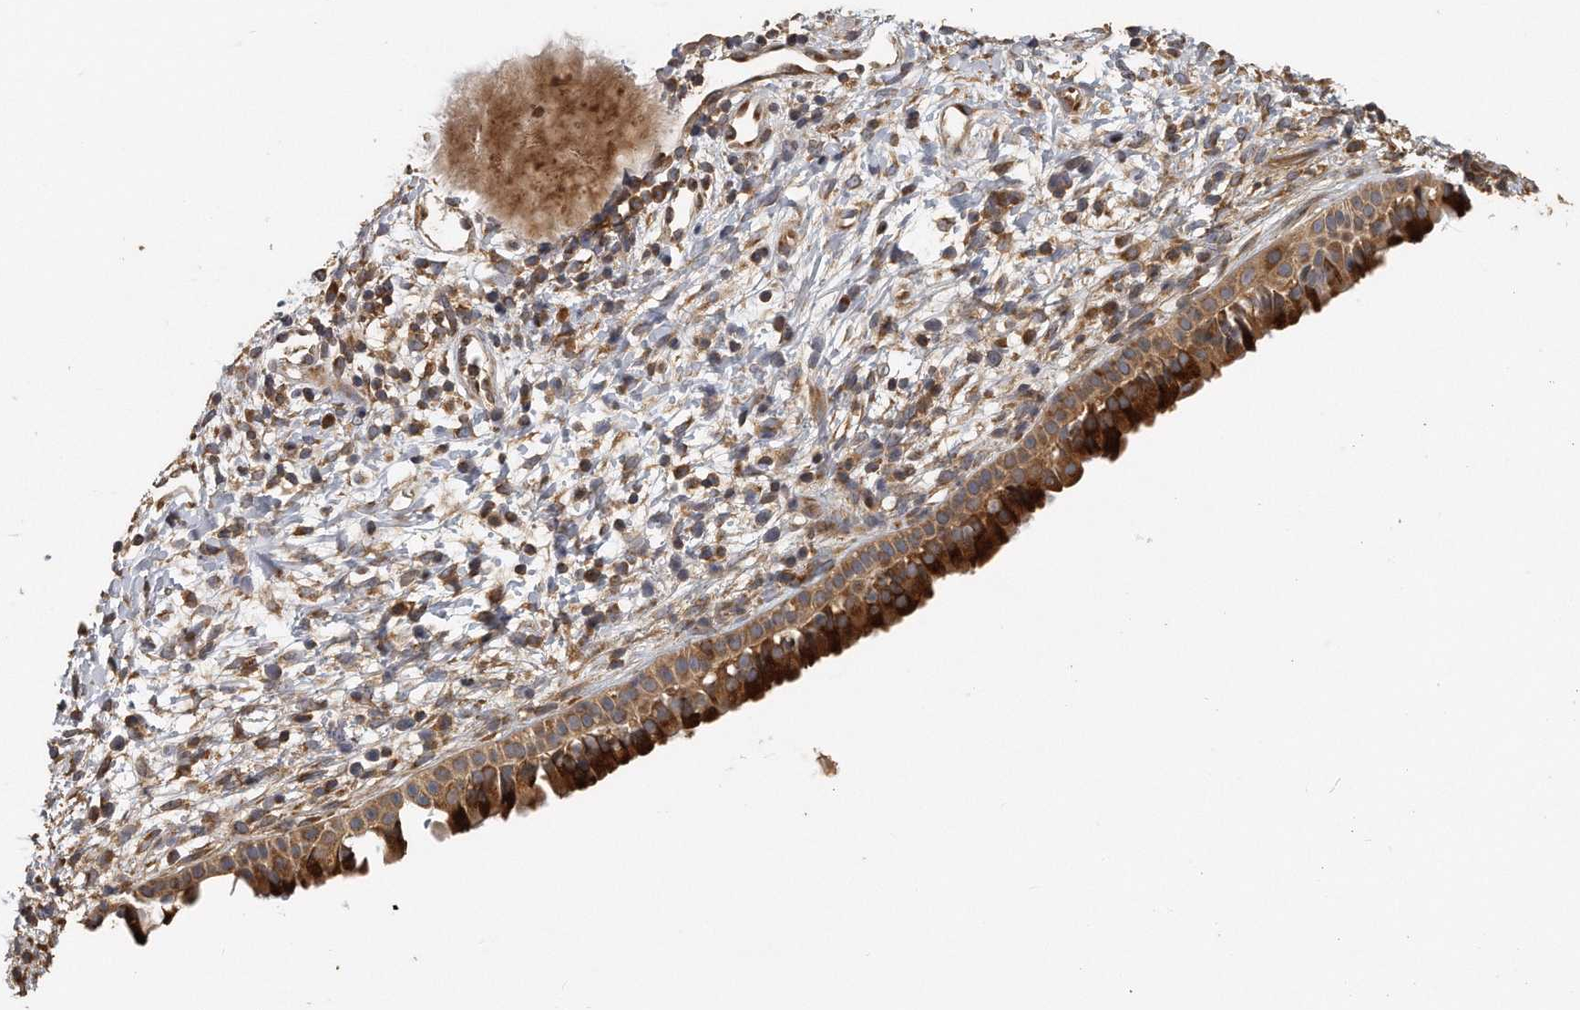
{"staining": {"intensity": "strong", "quantity": ">75%", "location": "cytoplasmic/membranous"}, "tissue": "nasopharynx", "cell_type": "Respiratory epithelial cells", "image_type": "normal", "snomed": [{"axis": "morphology", "description": "Normal tissue, NOS"}, {"axis": "topography", "description": "Nasopharynx"}], "caption": "High-magnification brightfield microscopy of benign nasopharynx stained with DAB (brown) and counterstained with hematoxylin (blue). respiratory epithelial cells exhibit strong cytoplasmic/membranous positivity is seen in about>75% of cells.", "gene": "EIF3I", "patient": {"sex": "male", "age": 22}}